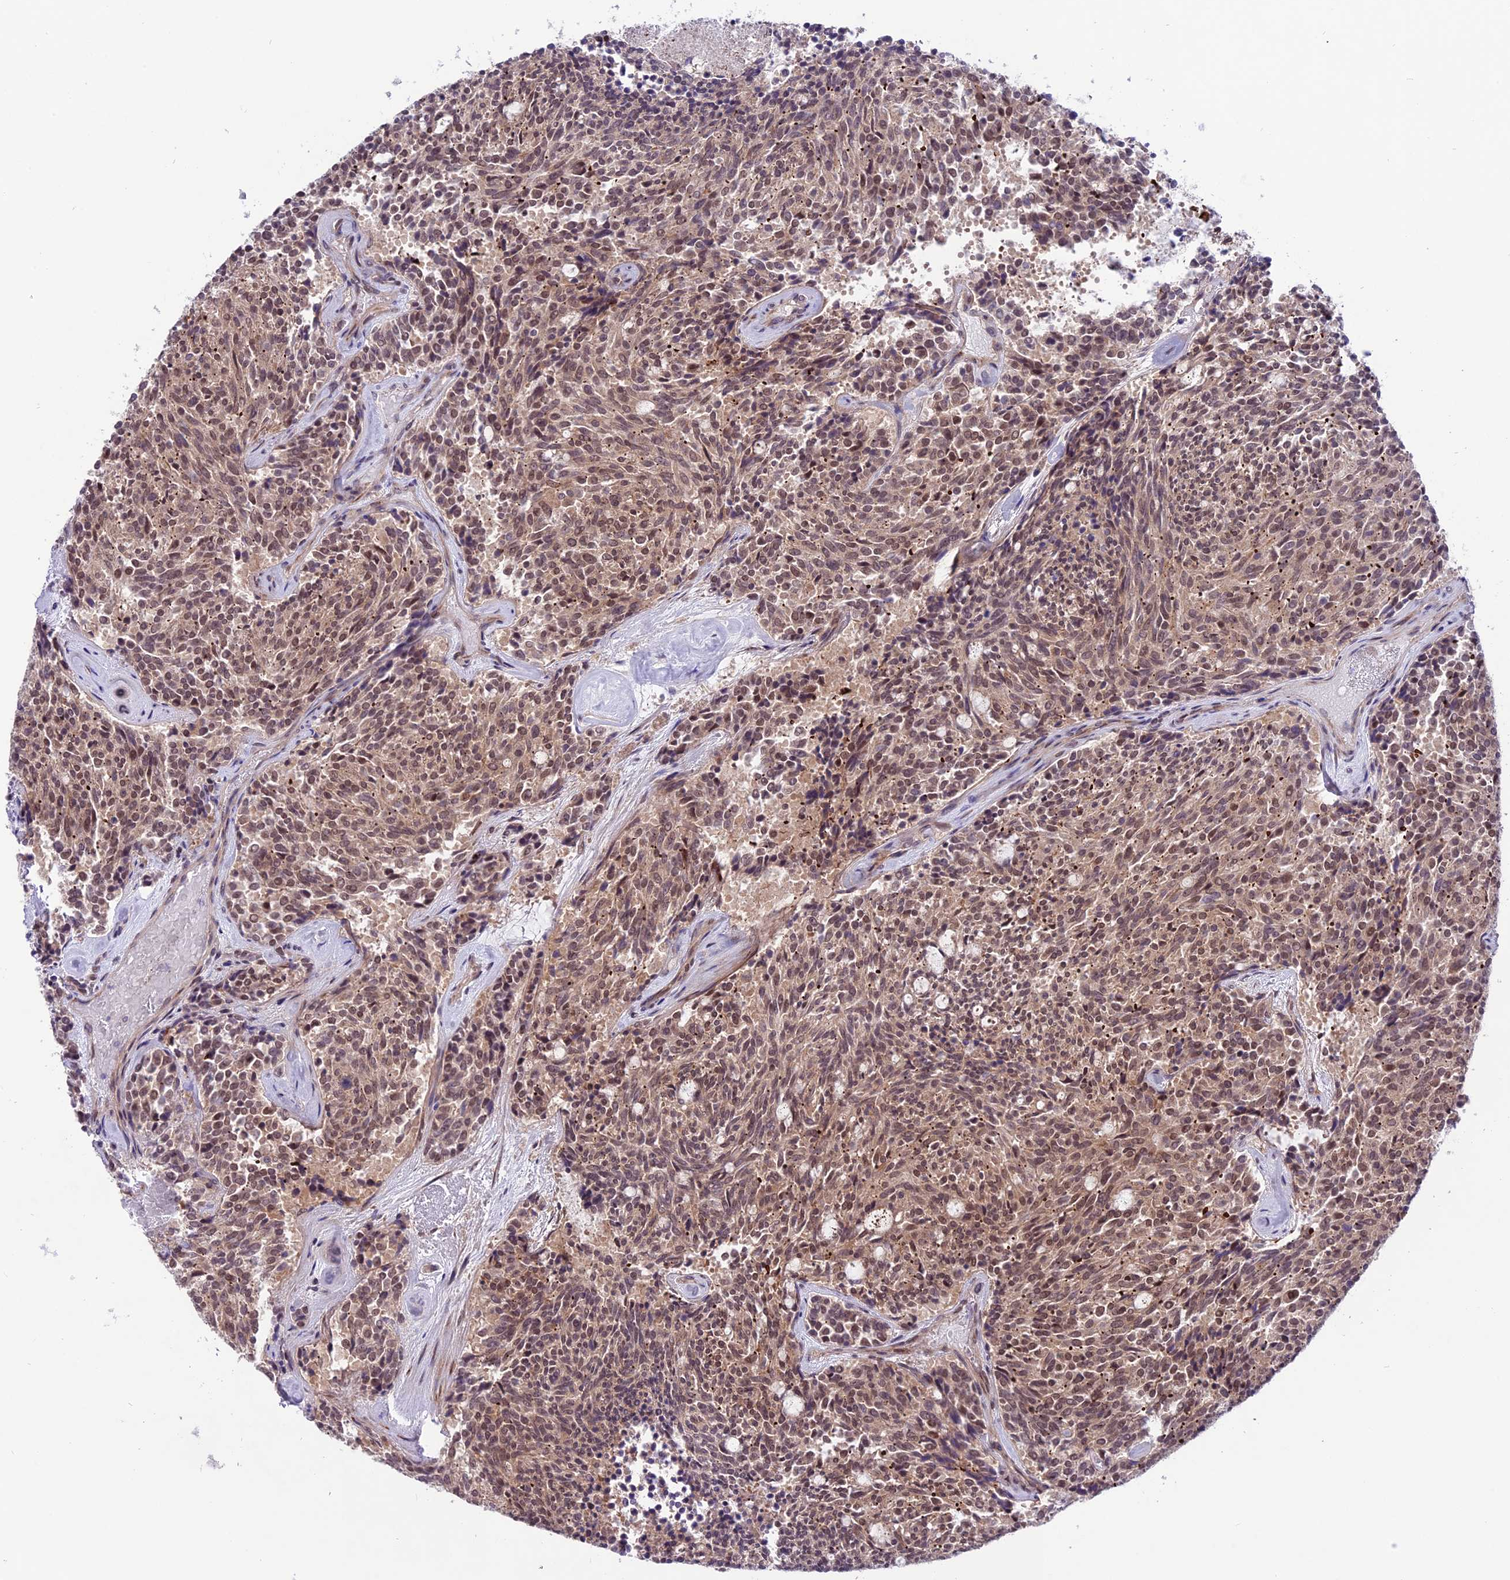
{"staining": {"intensity": "moderate", "quantity": ">75%", "location": "cytoplasmic/membranous,nuclear"}, "tissue": "carcinoid", "cell_type": "Tumor cells", "image_type": "cancer", "snomed": [{"axis": "morphology", "description": "Carcinoid, malignant, NOS"}, {"axis": "topography", "description": "Pancreas"}], "caption": "This image displays immunohistochemistry (IHC) staining of human malignant carcinoid, with medium moderate cytoplasmic/membranous and nuclear positivity in about >75% of tumor cells.", "gene": "SPRED1", "patient": {"sex": "female", "age": 54}}